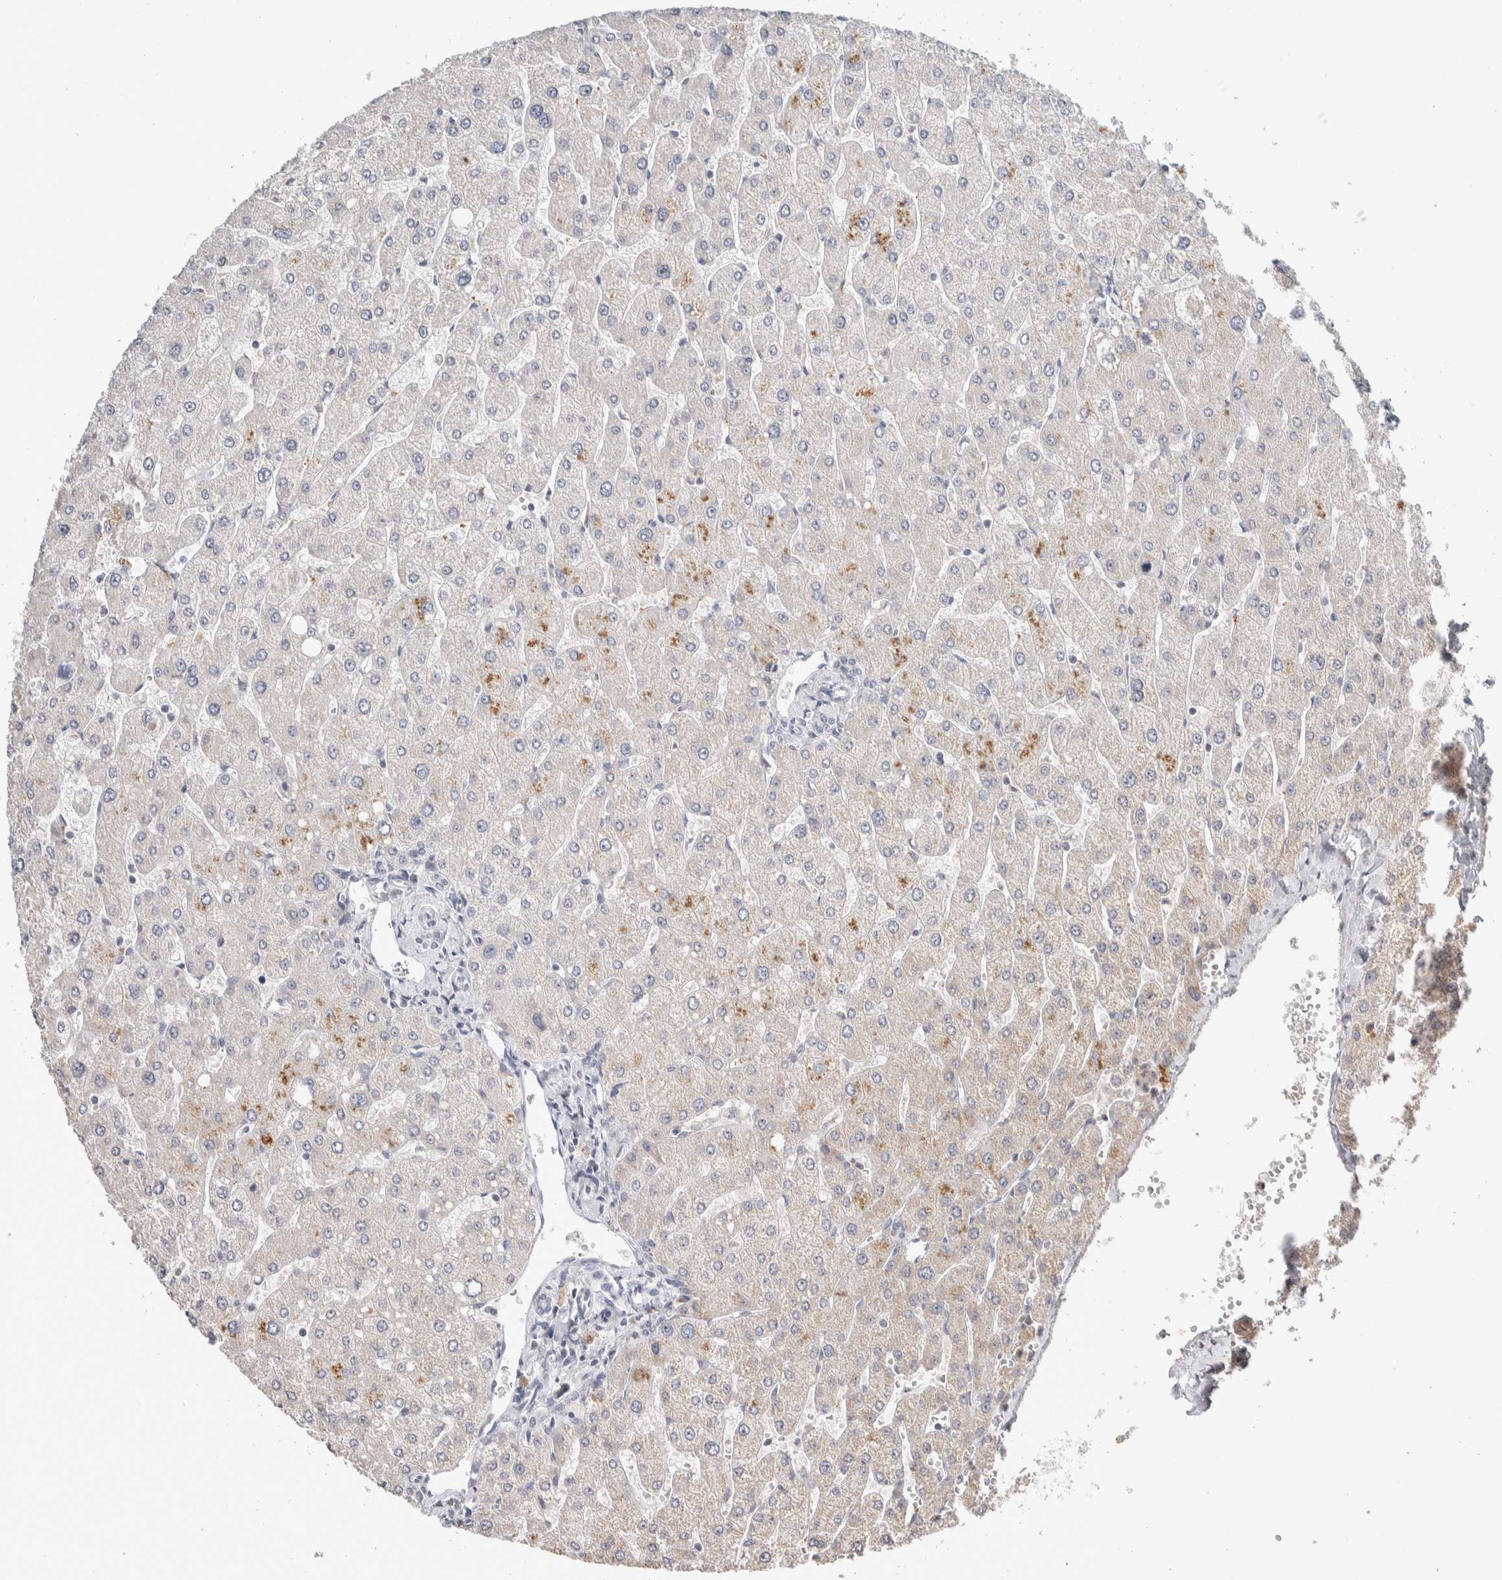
{"staining": {"intensity": "negative", "quantity": "none", "location": "none"}, "tissue": "liver", "cell_type": "Cholangiocytes", "image_type": "normal", "snomed": [{"axis": "morphology", "description": "Normal tissue, NOS"}, {"axis": "topography", "description": "Liver"}], "caption": "The immunohistochemistry (IHC) histopathology image has no significant expression in cholangiocytes of liver.", "gene": "CRAT", "patient": {"sex": "male", "age": 55}}